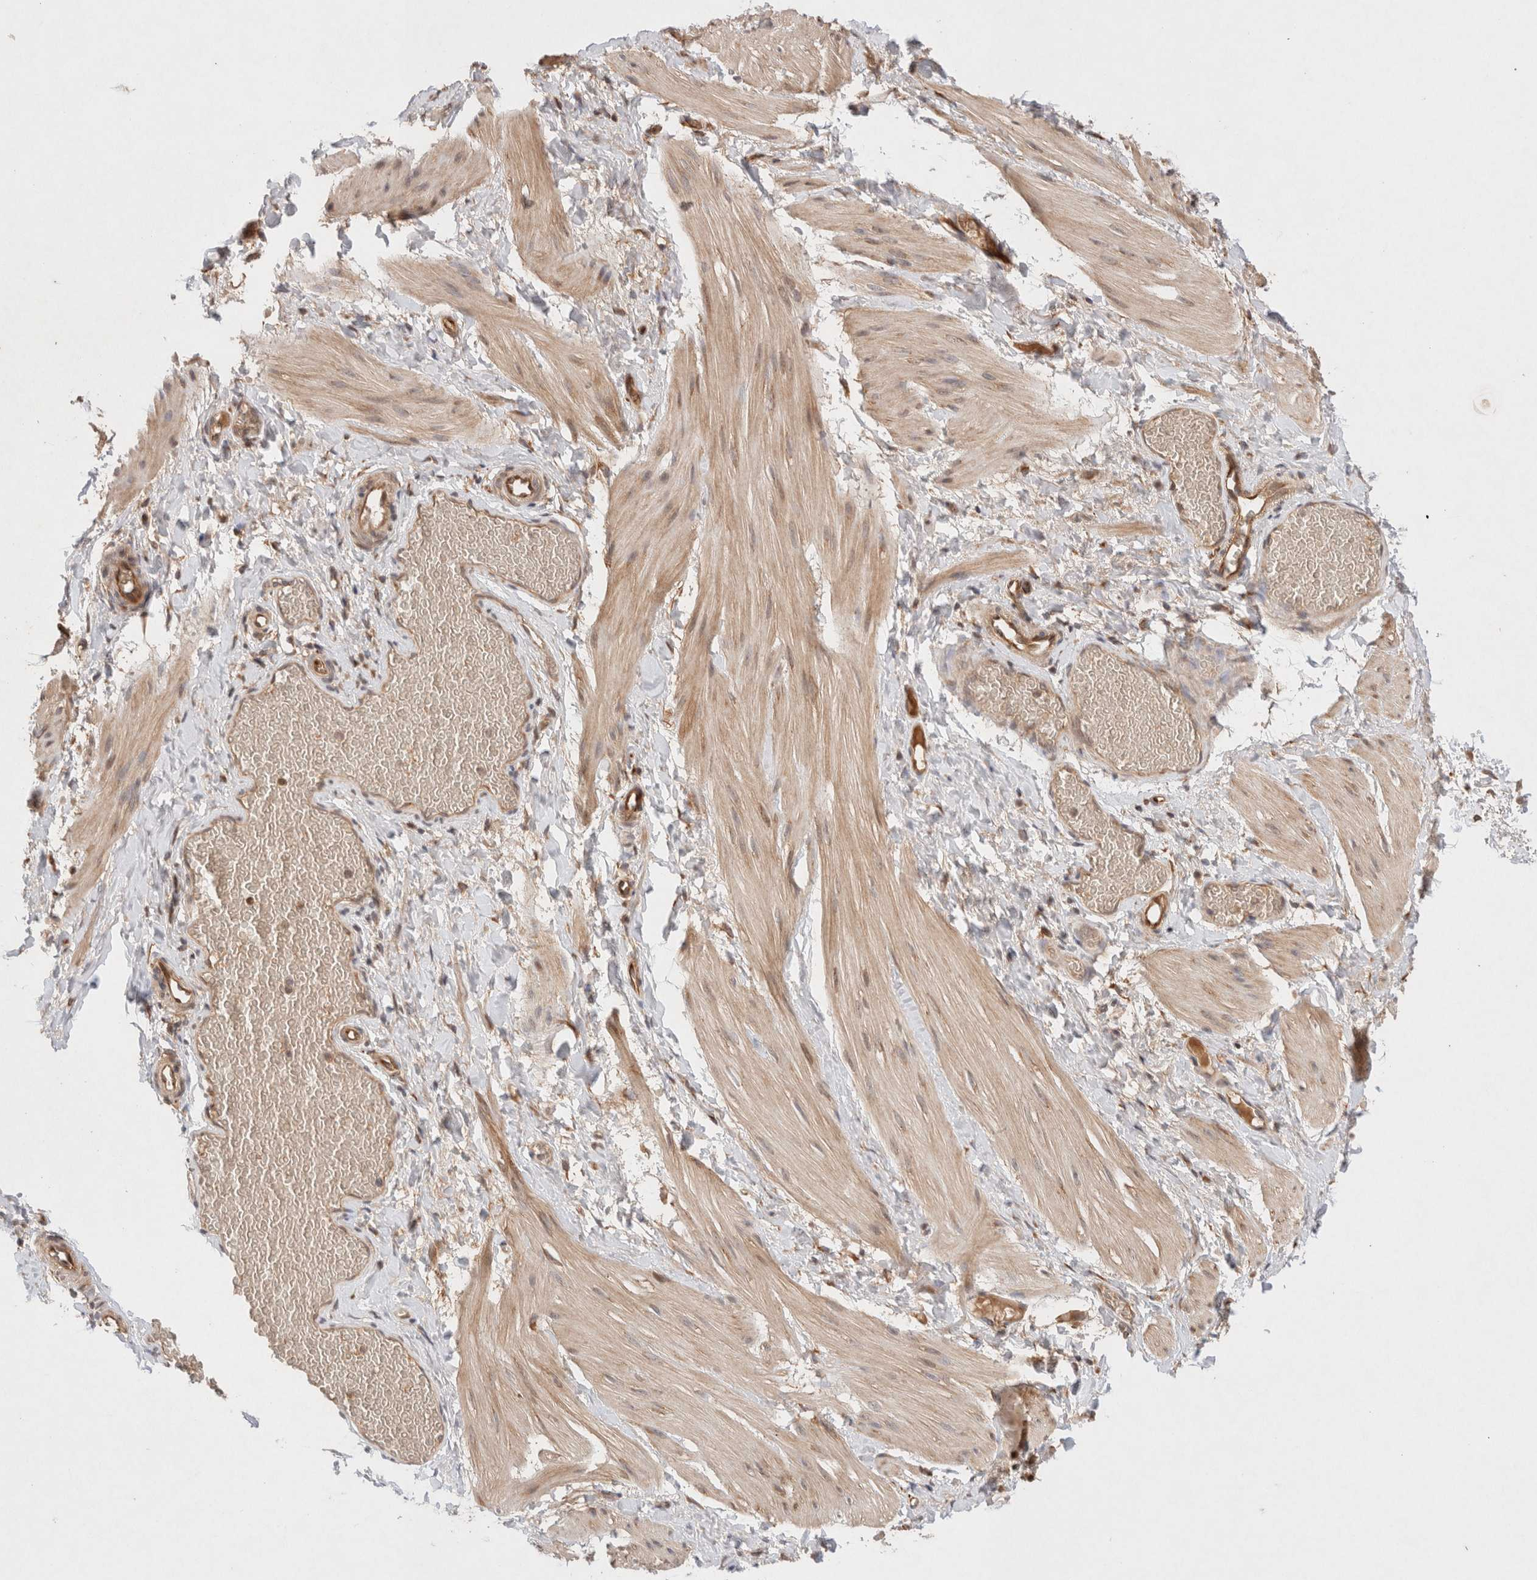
{"staining": {"intensity": "weak", "quantity": "25%-75%", "location": "cytoplasmic/membranous"}, "tissue": "smooth muscle", "cell_type": "Smooth muscle cells", "image_type": "normal", "snomed": [{"axis": "morphology", "description": "Normal tissue, NOS"}, {"axis": "topography", "description": "Smooth muscle"}], "caption": "Approximately 25%-75% of smooth muscle cells in normal smooth muscle demonstrate weak cytoplasmic/membranous protein positivity as visualized by brown immunohistochemical staining.", "gene": "KLHL20", "patient": {"sex": "male", "age": 16}}